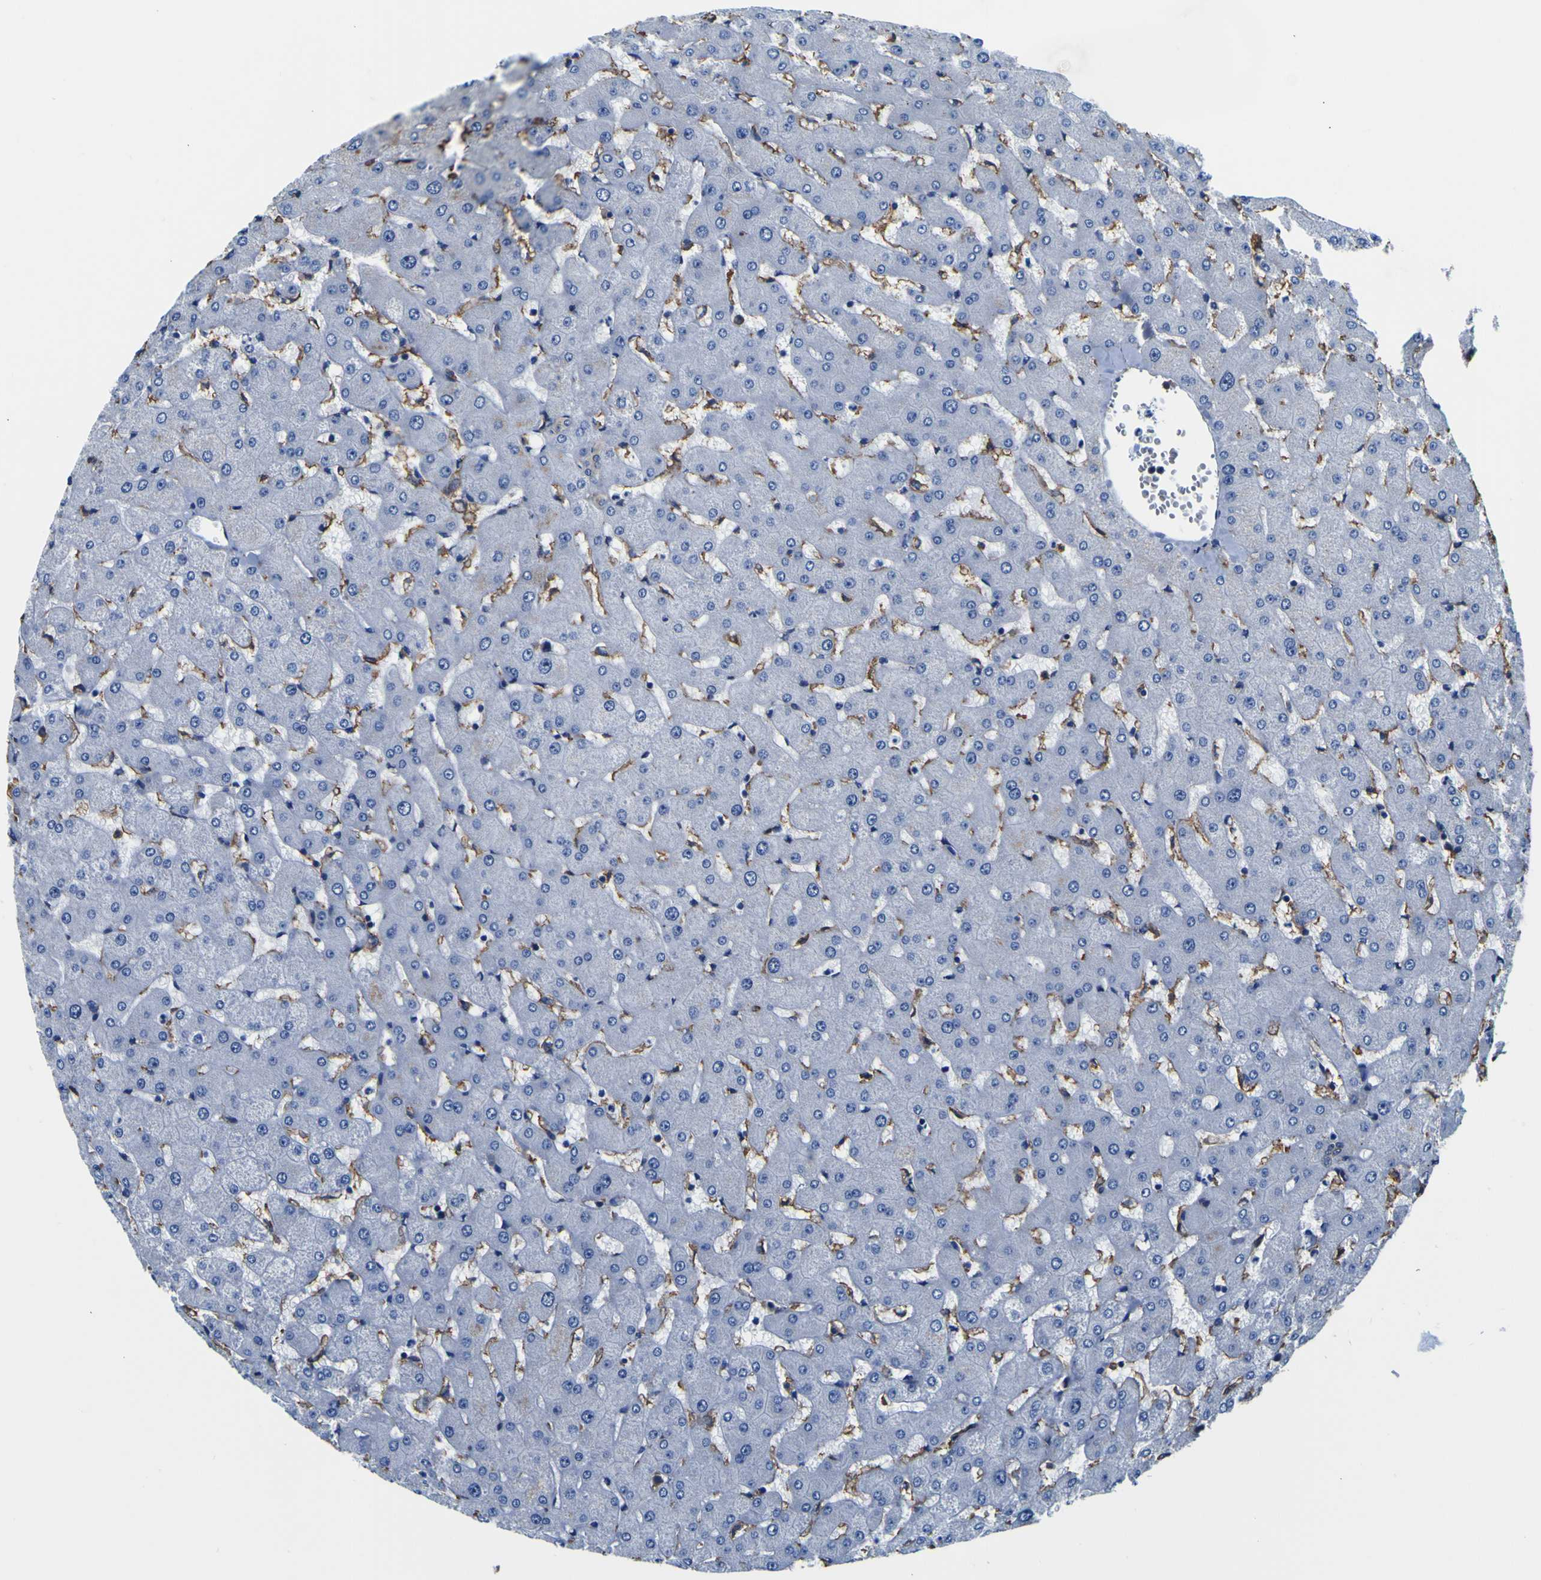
{"staining": {"intensity": "weak", "quantity": ">75%", "location": "cytoplasmic/membranous"}, "tissue": "liver", "cell_type": "Cholangiocytes", "image_type": "normal", "snomed": [{"axis": "morphology", "description": "Normal tissue, NOS"}, {"axis": "topography", "description": "Liver"}], "caption": "Brown immunohistochemical staining in normal human liver shows weak cytoplasmic/membranous positivity in about >75% of cholangiocytes. Nuclei are stained in blue.", "gene": "PXDN", "patient": {"sex": "female", "age": 63}}